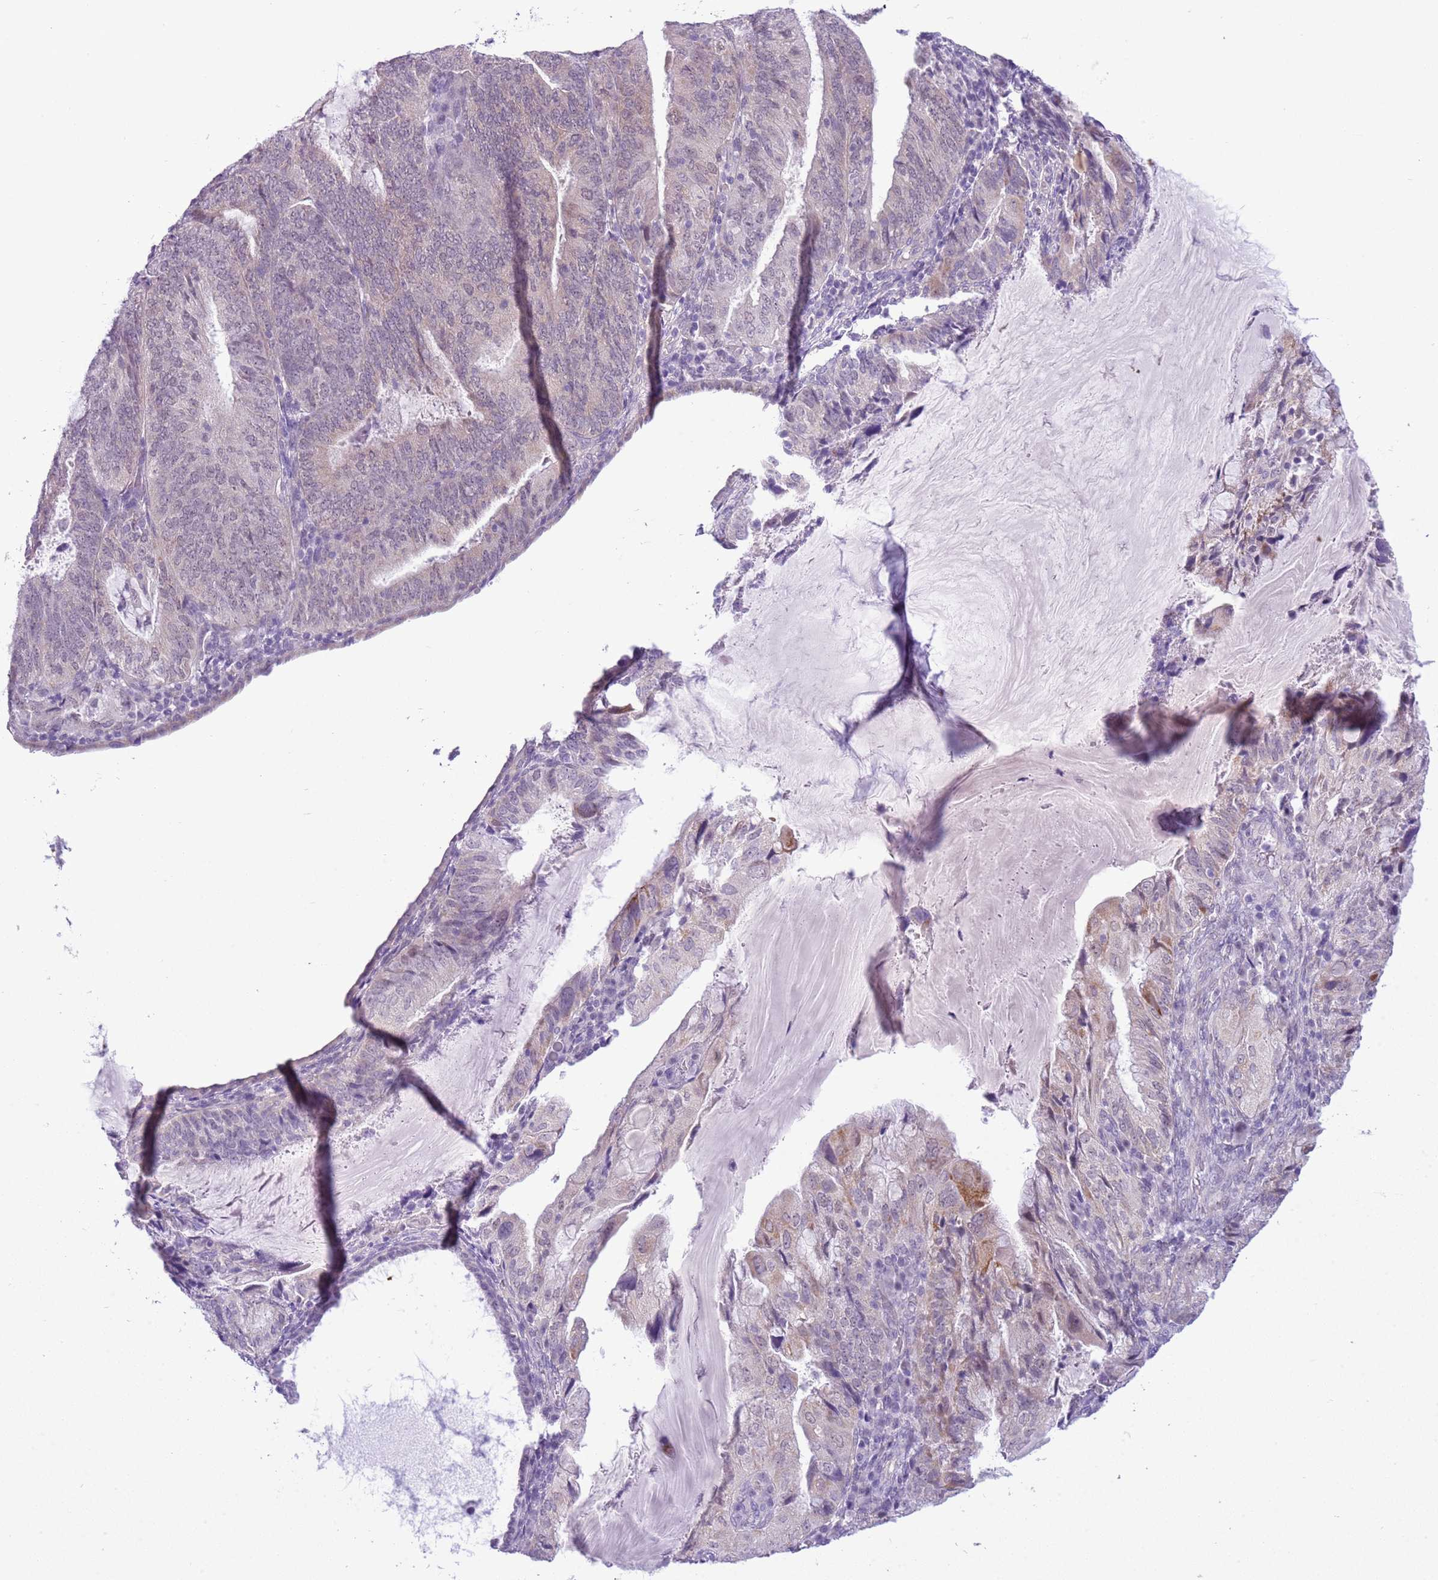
{"staining": {"intensity": "weak", "quantity": "<25%", "location": "cytoplasmic/membranous"}, "tissue": "endometrial cancer", "cell_type": "Tumor cells", "image_type": "cancer", "snomed": [{"axis": "morphology", "description": "Adenocarcinoma, NOS"}, {"axis": "topography", "description": "Endometrium"}], "caption": "This is an immunohistochemistry micrograph of adenocarcinoma (endometrial). There is no positivity in tumor cells.", "gene": "FAM120C", "patient": {"sex": "female", "age": 81}}